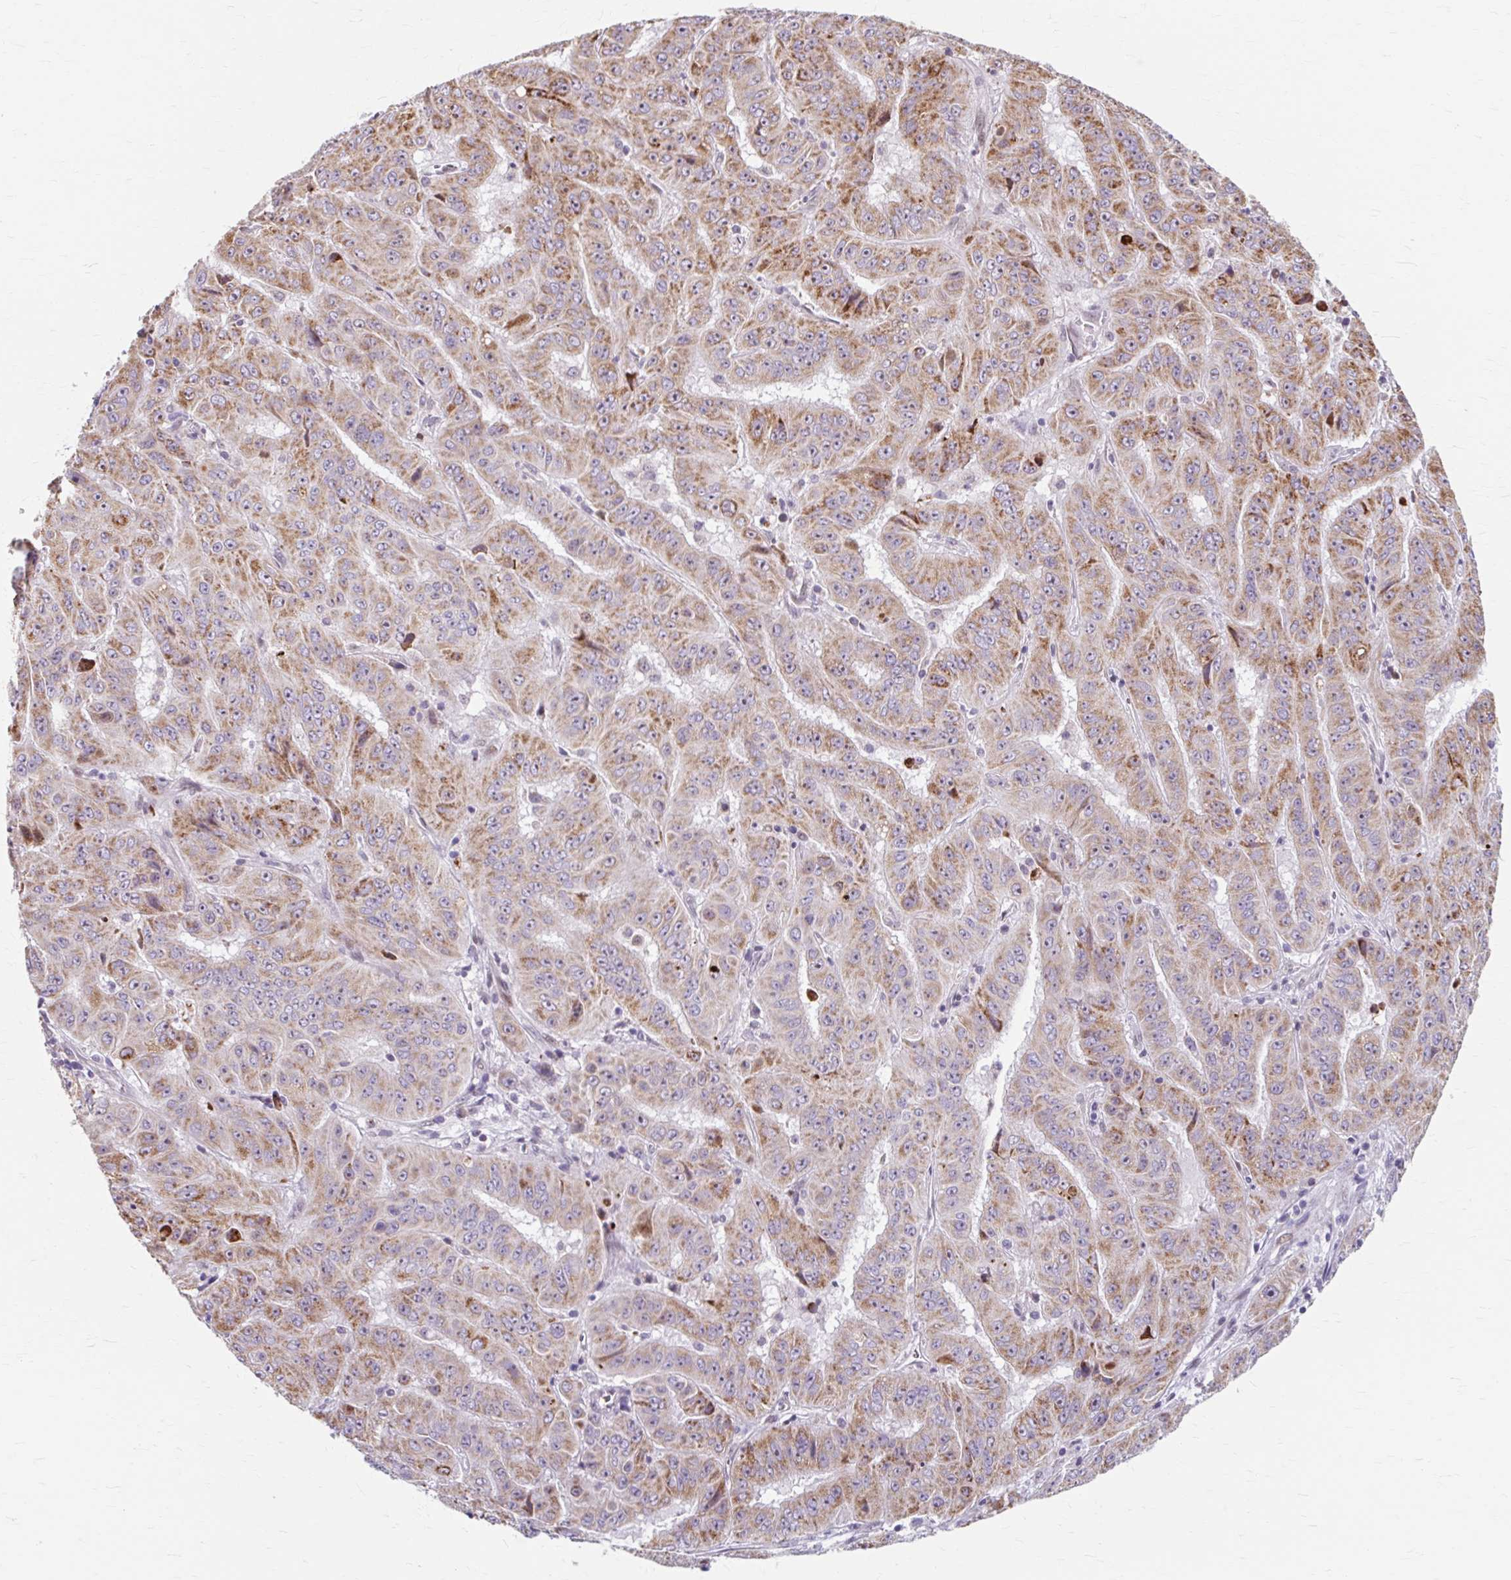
{"staining": {"intensity": "moderate", "quantity": ">75%", "location": "cytoplasmic/membranous"}, "tissue": "pancreatic cancer", "cell_type": "Tumor cells", "image_type": "cancer", "snomed": [{"axis": "morphology", "description": "Adenocarcinoma, NOS"}, {"axis": "topography", "description": "Pancreas"}], "caption": "A brown stain highlights moderate cytoplasmic/membranous positivity of a protein in human pancreatic adenocarcinoma tumor cells.", "gene": "BEAN1", "patient": {"sex": "male", "age": 63}}